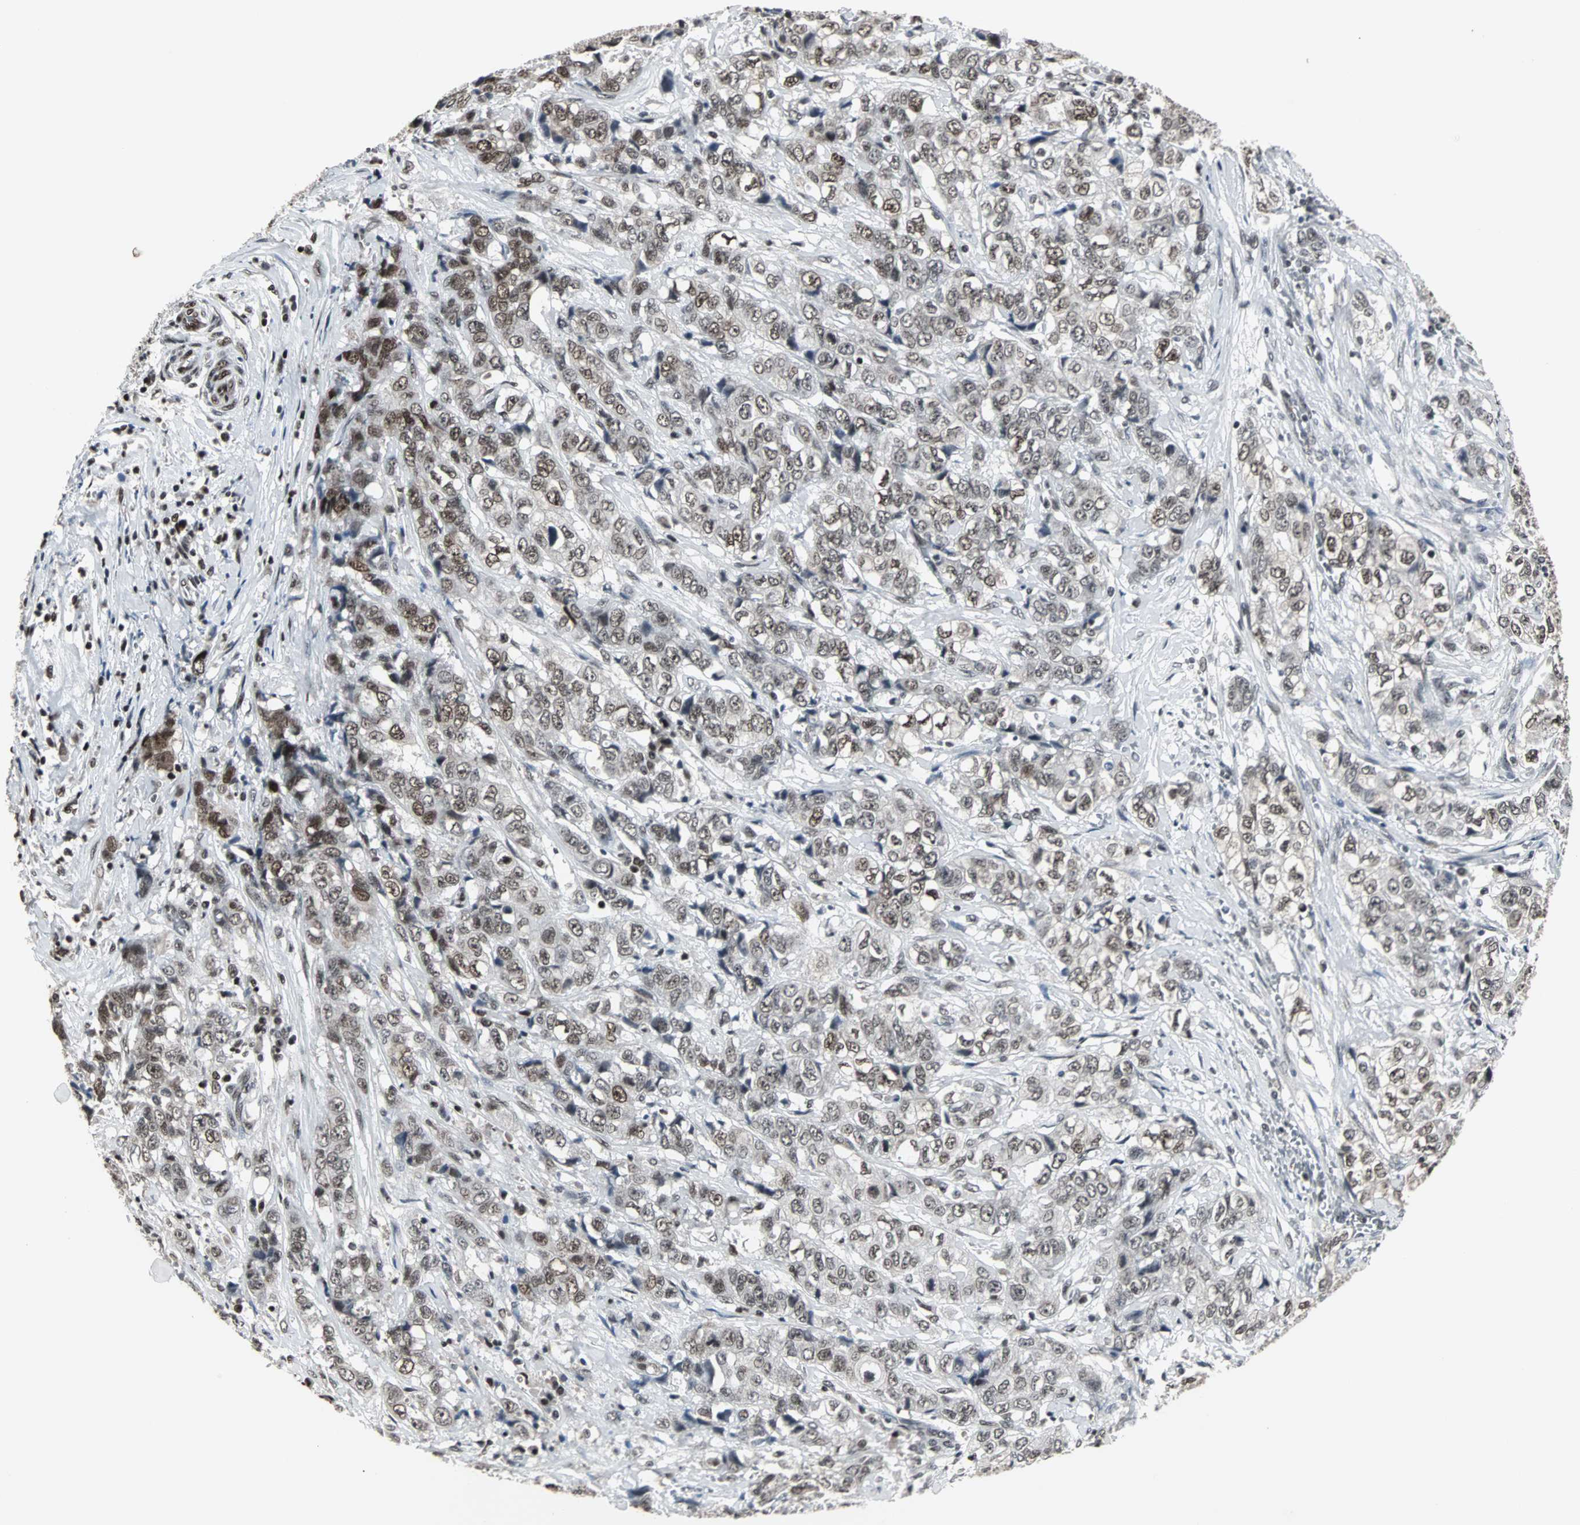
{"staining": {"intensity": "moderate", "quantity": "25%-75%", "location": "nuclear"}, "tissue": "stomach cancer", "cell_type": "Tumor cells", "image_type": "cancer", "snomed": [{"axis": "morphology", "description": "Adenocarcinoma, NOS"}, {"axis": "topography", "description": "Stomach"}], "caption": "Protein expression analysis of human stomach adenocarcinoma reveals moderate nuclear expression in about 25%-75% of tumor cells. Nuclei are stained in blue.", "gene": "PNKP", "patient": {"sex": "male", "age": 48}}